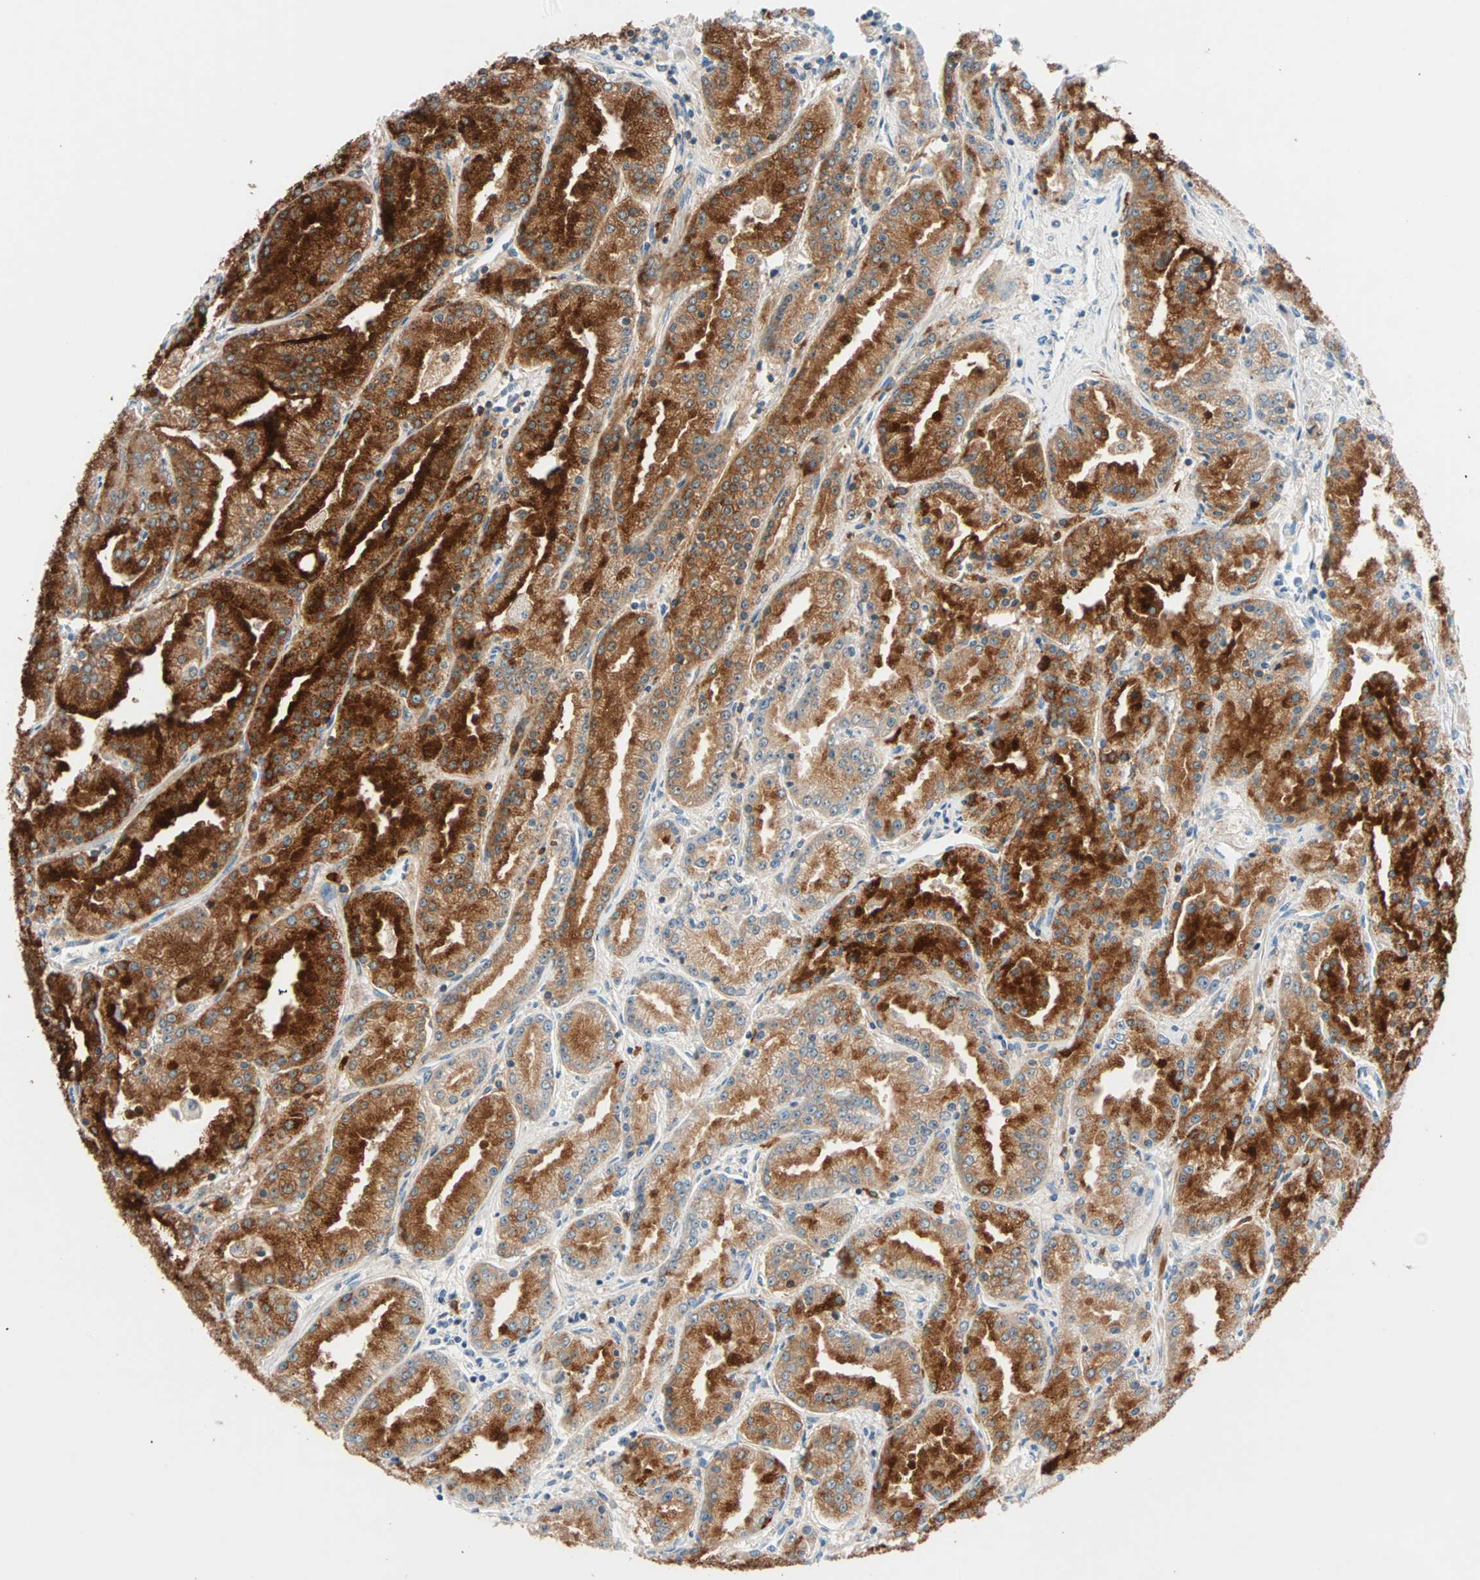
{"staining": {"intensity": "strong", "quantity": ">75%", "location": "cytoplasmic/membranous"}, "tissue": "prostate cancer", "cell_type": "Tumor cells", "image_type": "cancer", "snomed": [{"axis": "morphology", "description": "Adenocarcinoma, High grade"}, {"axis": "topography", "description": "Prostate"}], "caption": "A histopathology image showing strong cytoplasmic/membranous positivity in about >75% of tumor cells in prostate cancer (high-grade adenocarcinoma), as visualized by brown immunohistochemical staining.", "gene": "TMEM163", "patient": {"sex": "male", "age": 61}}